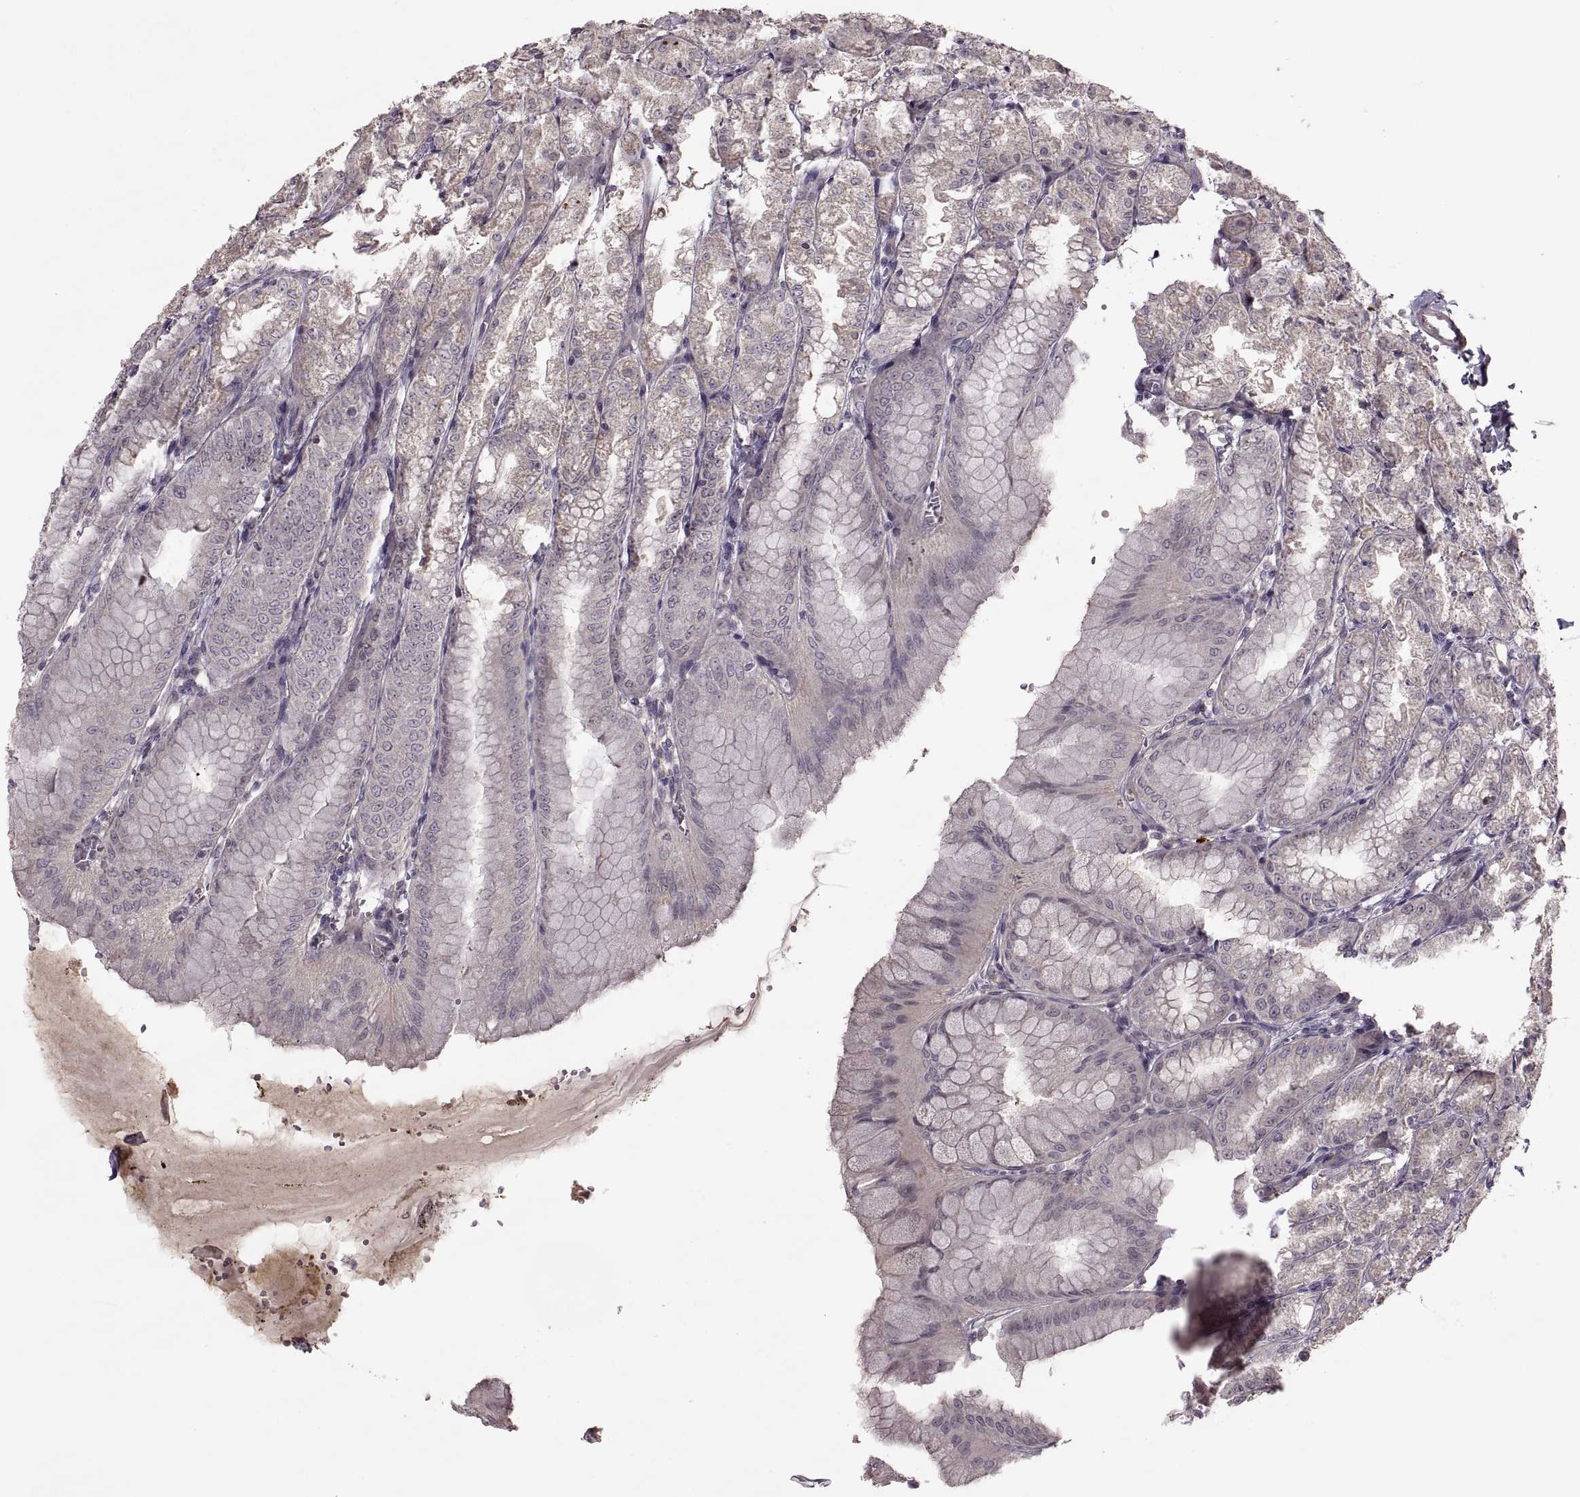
{"staining": {"intensity": "weak", "quantity": "<25%", "location": "cytoplasmic/membranous"}, "tissue": "stomach", "cell_type": "Glandular cells", "image_type": "normal", "snomed": [{"axis": "morphology", "description": "Normal tissue, NOS"}, {"axis": "topography", "description": "Stomach, lower"}], "caption": "High magnification brightfield microscopy of unremarkable stomach stained with DAB (brown) and counterstained with hematoxylin (blue): glandular cells show no significant expression. The staining is performed using DAB (3,3'-diaminobenzidine) brown chromogen with nuclei counter-stained in using hematoxylin.", "gene": "PIERCE1", "patient": {"sex": "male", "age": 71}}